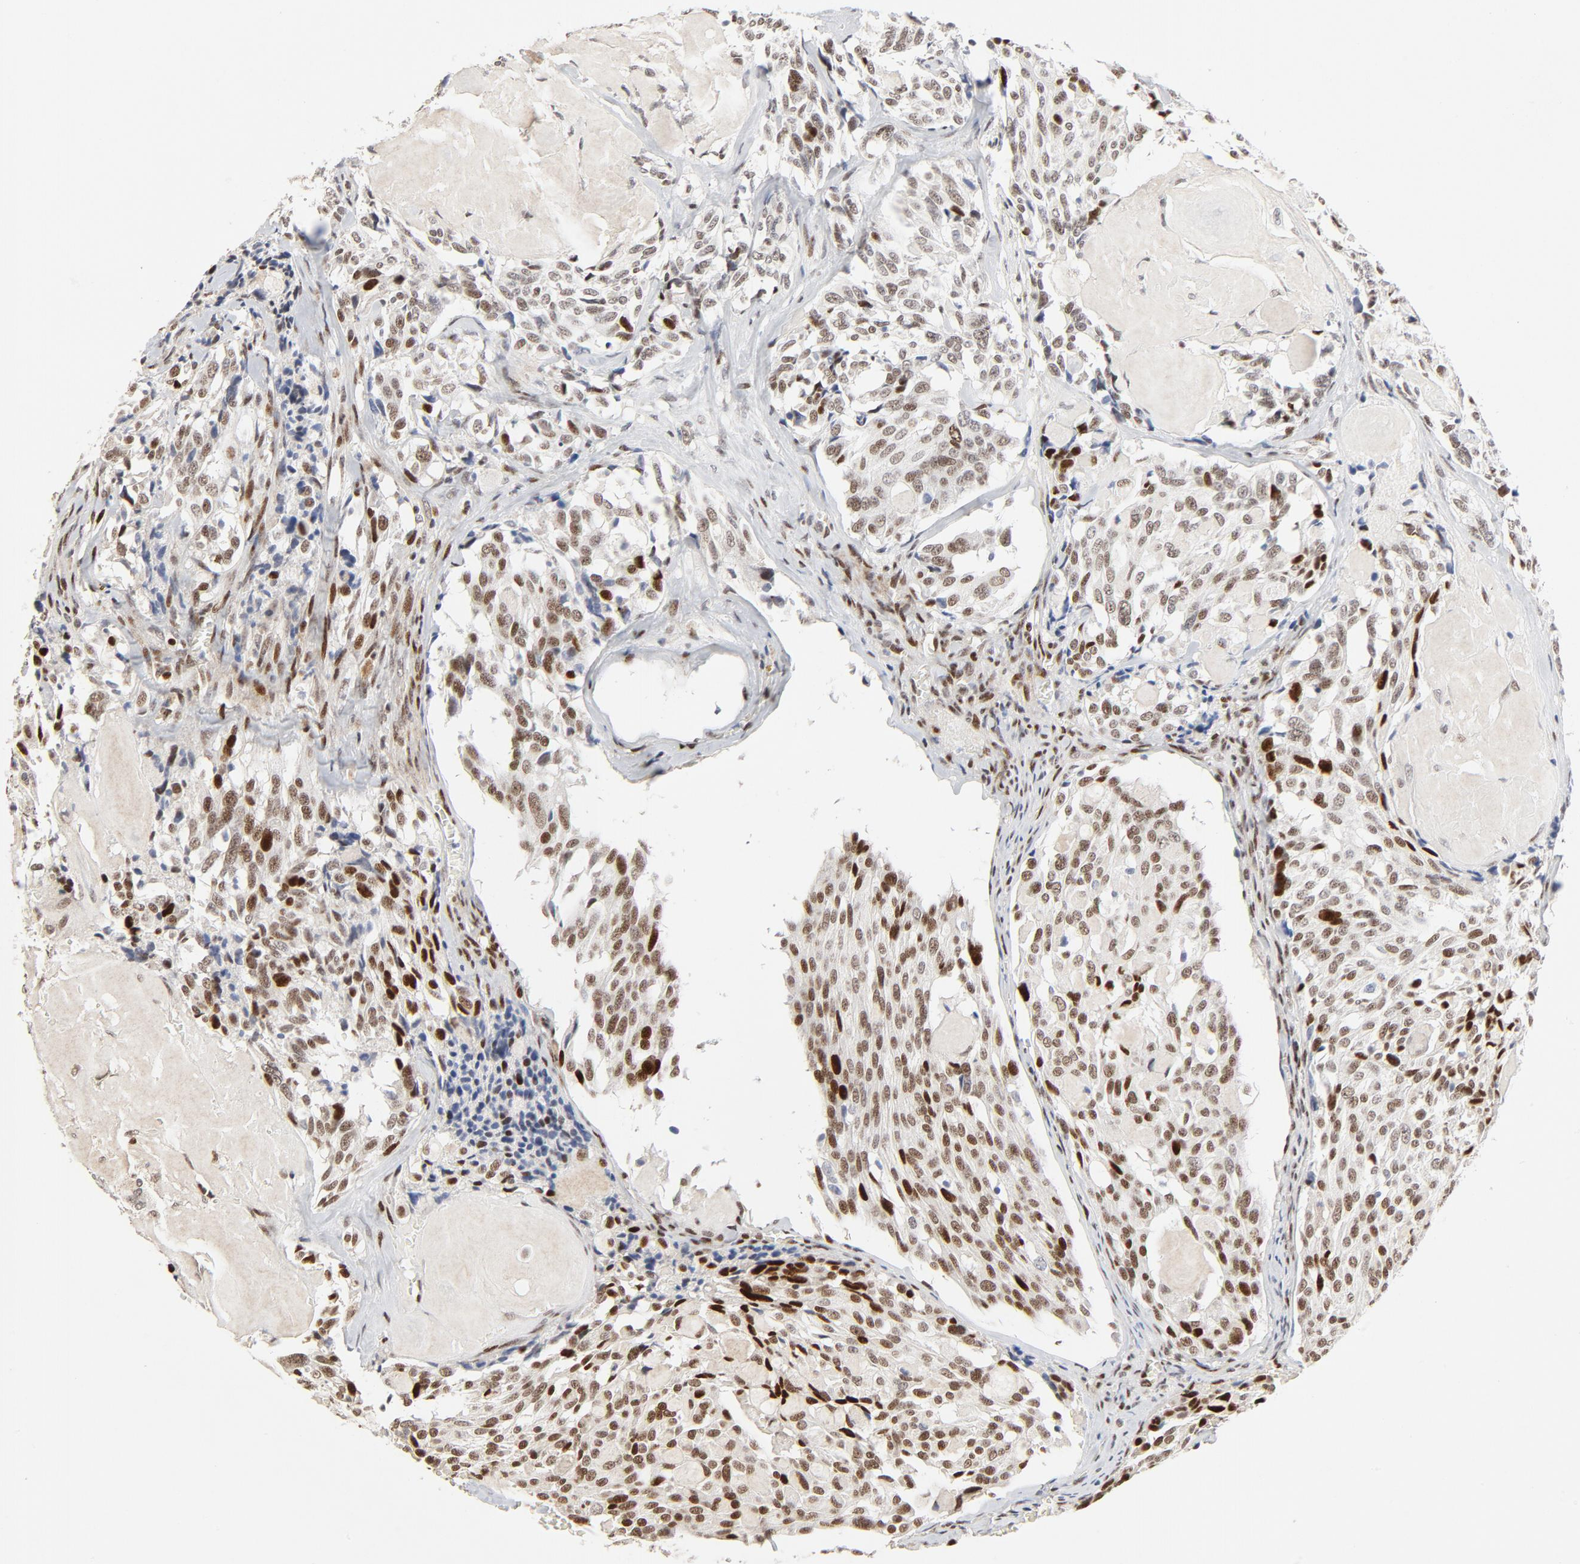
{"staining": {"intensity": "moderate", "quantity": ">75%", "location": "nuclear"}, "tissue": "thyroid cancer", "cell_type": "Tumor cells", "image_type": "cancer", "snomed": [{"axis": "morphology", "description": "Carcinoma, NOS"}, {"axis": "topography", "description": "Thyroid gland"}], "caption": "This histopathology image shows thyroid cancer (carcinoma) stained with immunohistochemistry (IHC) to label a protein in brown. The nuclear of tumor cells show moderate positivity for the protein. Nuclei are counter-stained blue.", "gene": "GTF2I", "patient": {"sex": "female", "age": 77}}